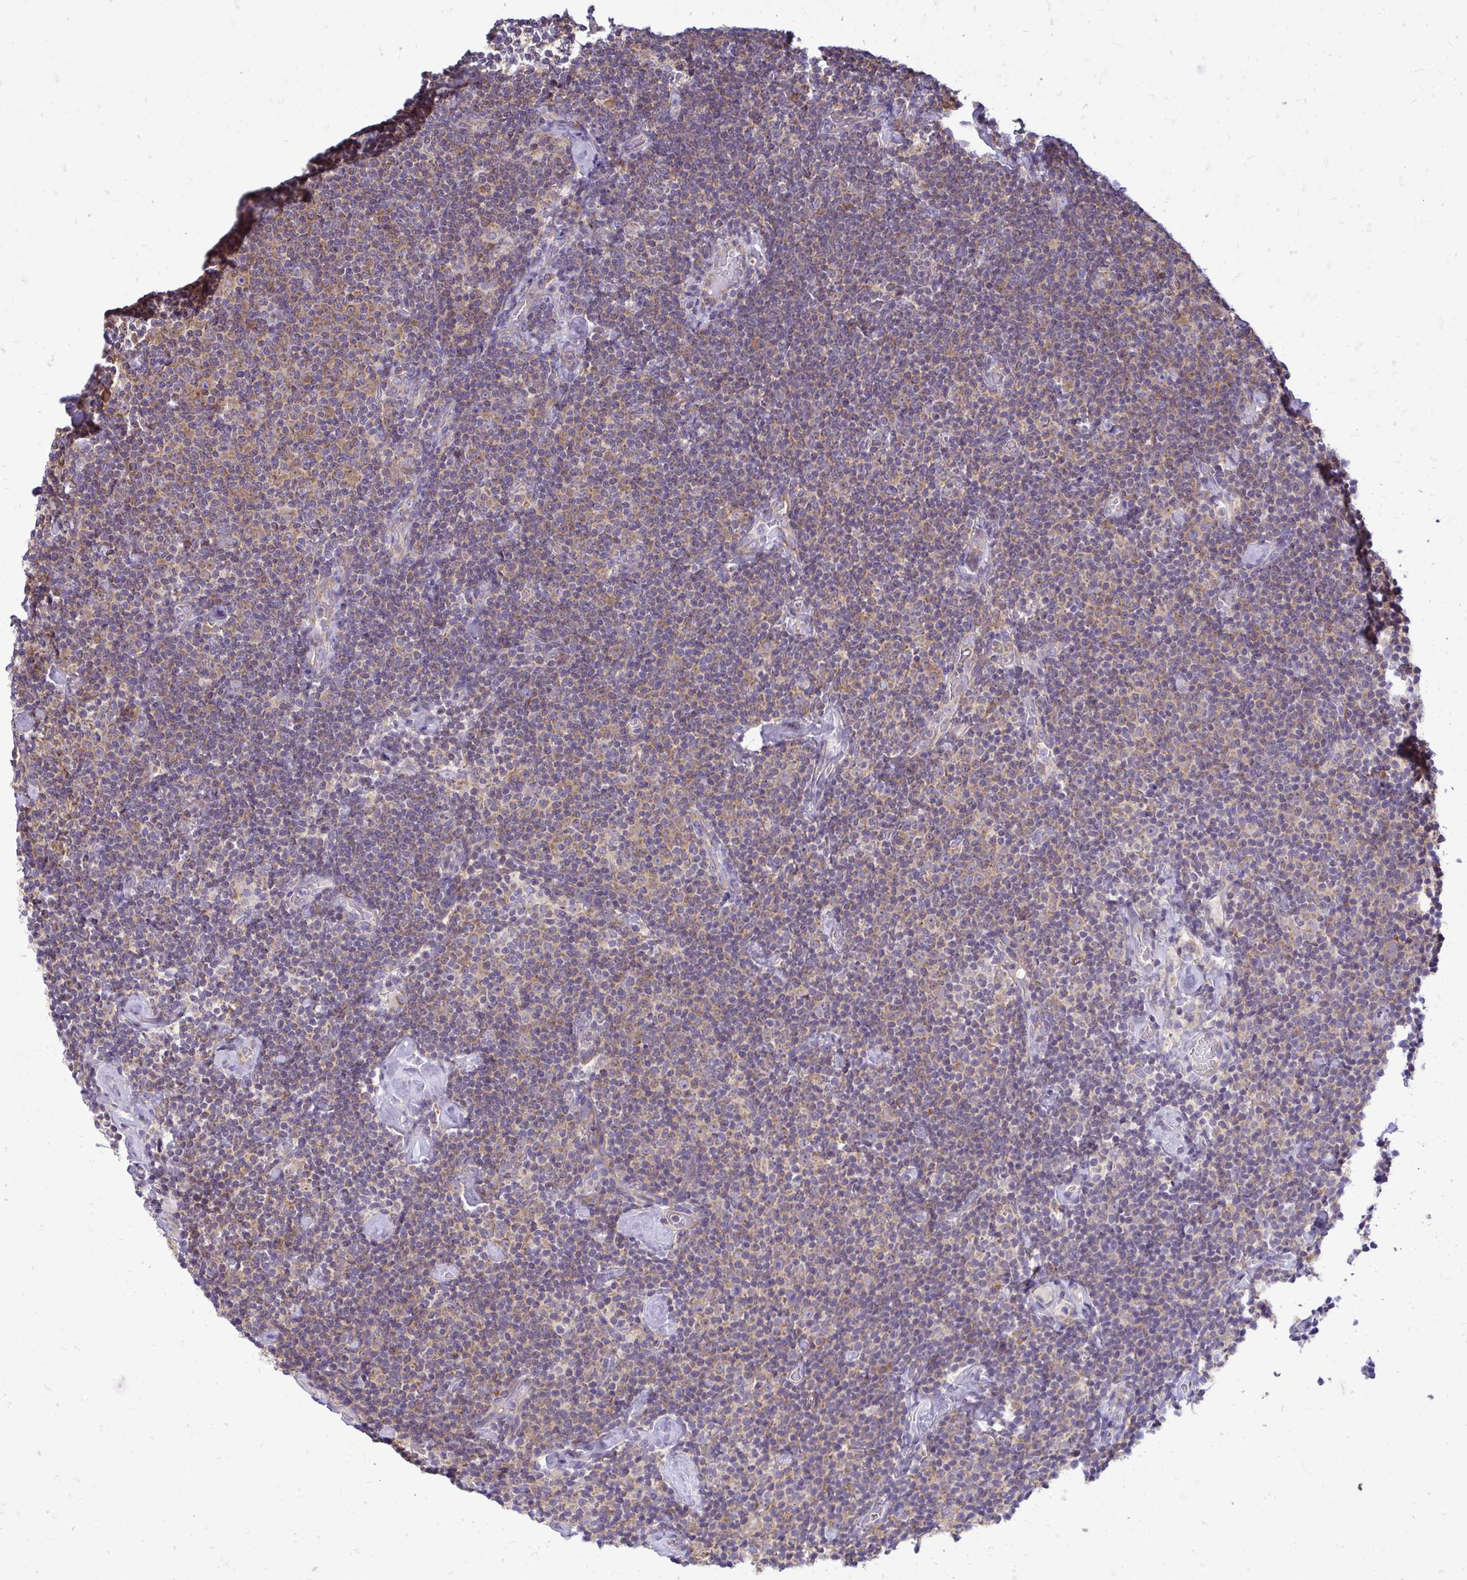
{"staining": {"intensity": "moderate", "quantity": "25%-75%", "location": "cytoplasmic/membranous"}, "tissue": "lymphoma", "cell_type": "Tumor cells", "image_type": "cancer", "snomed": [{"axis": "morphology", "description": "Malignant lymphoma, non-Hodgkin's type, Low grade"}, {"axis": "topography", "description": "Lymph node"}], "caption": "An image of low-grade malignant lymphoma, non-Hodgkin's type stained for a protein demonstrates moderate cytoplasmic/membranous brown staining in tumor cells.", "gene": "RPLP2", "patient": {"sex": "male", "age": 81}}